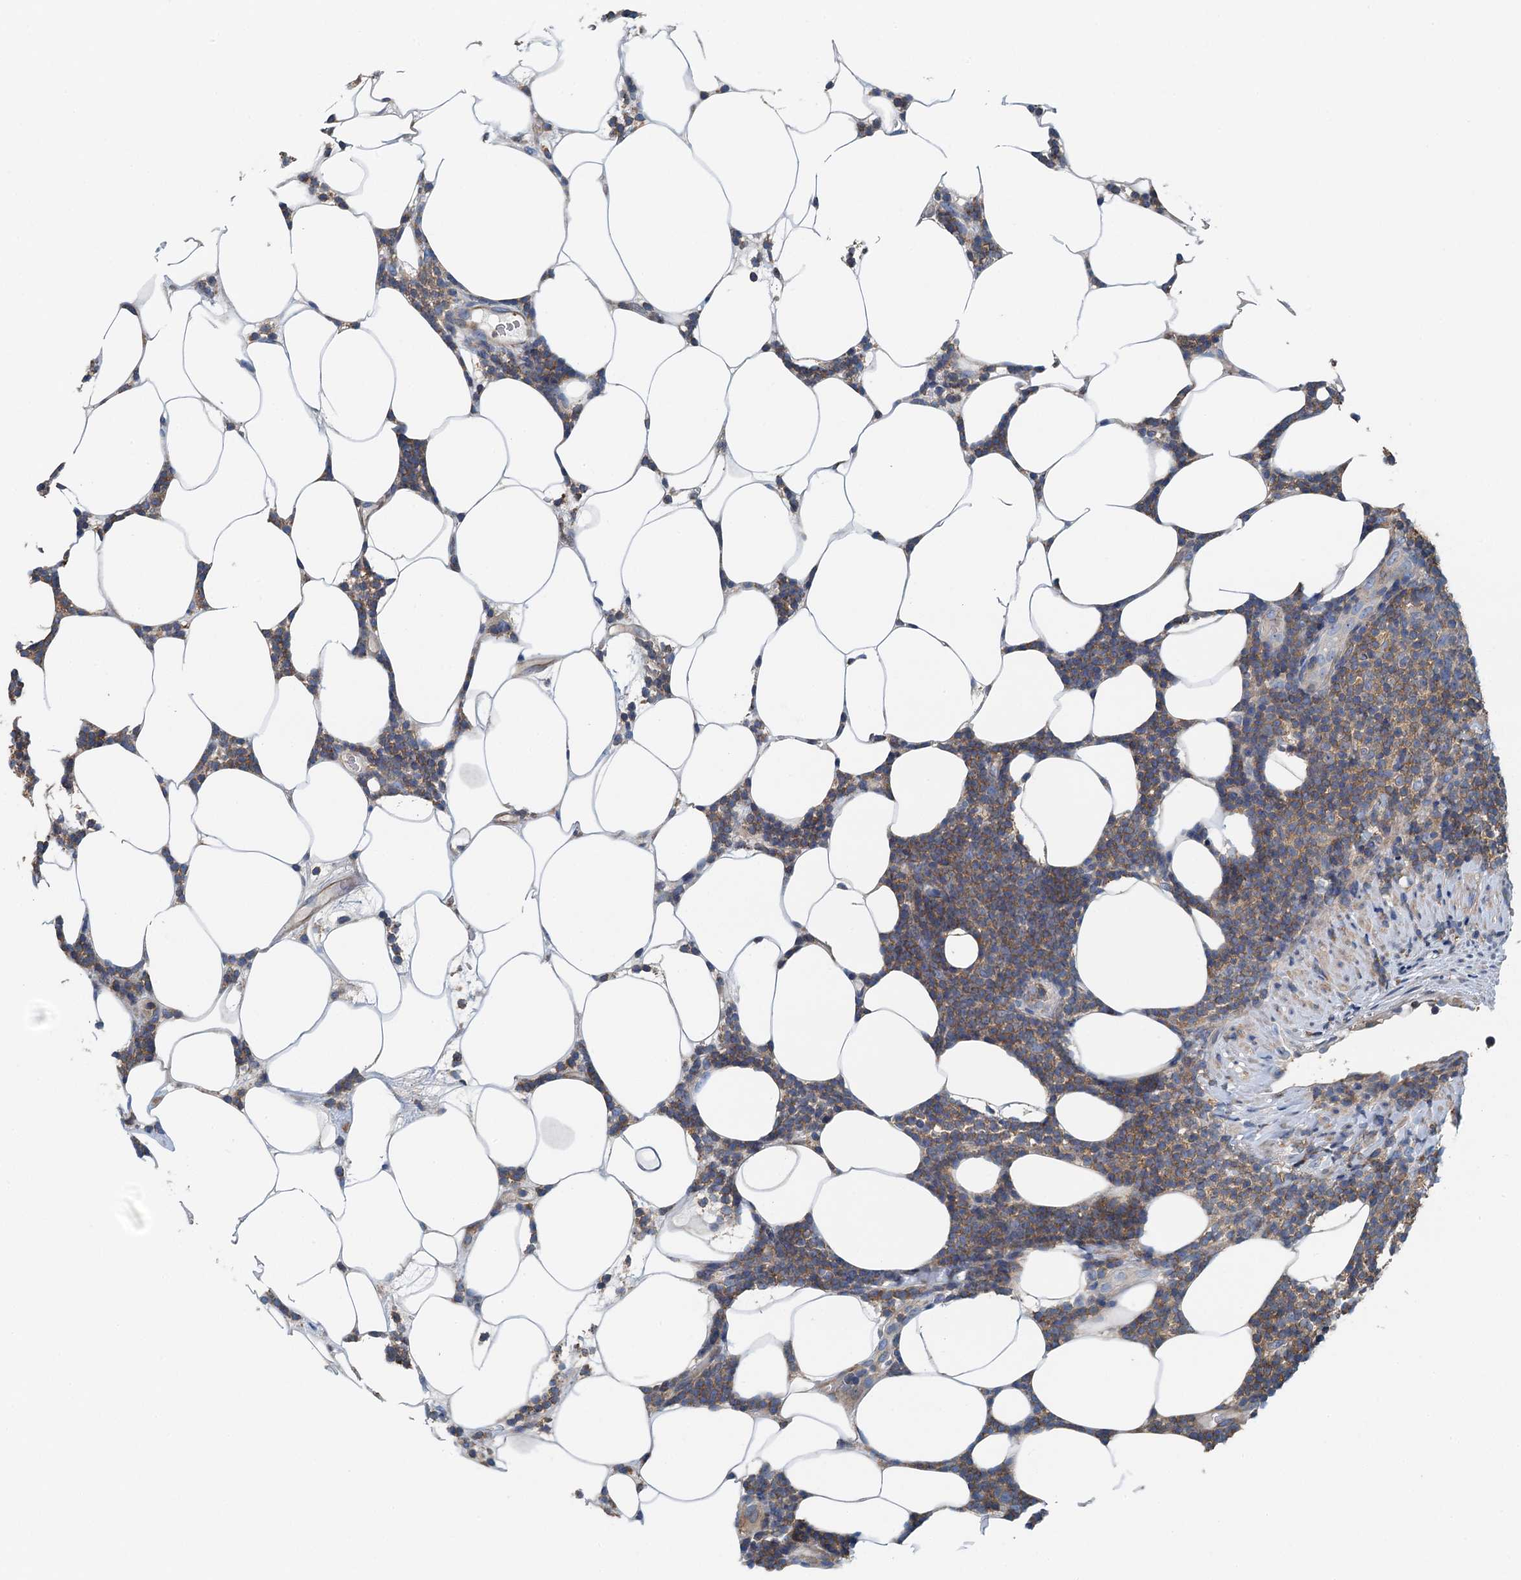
{"staining": {"intensity": "moderate", "quantity": ">75%", "location": "cytoplasmic/membranous"}, "tissue": "lymphoma", "cell_type": "Tumor cells", "image_type": "cancer", "snomed": [{"axis": "morphology", "description": "Malignant lymphoma, non-Hodgkin's type, Low grade"}, {"axis": "topography", "description": "Lymph node"}], "caption": "The immunohistochemical stain shows moderate cytoplasmic/membranous expression in tumor cells of low-grade malignant lymphoma, non-Hodgkin's type tissue.", "gene": "PPP1R14D", "patient": {"sex": "male", "age": 66}}